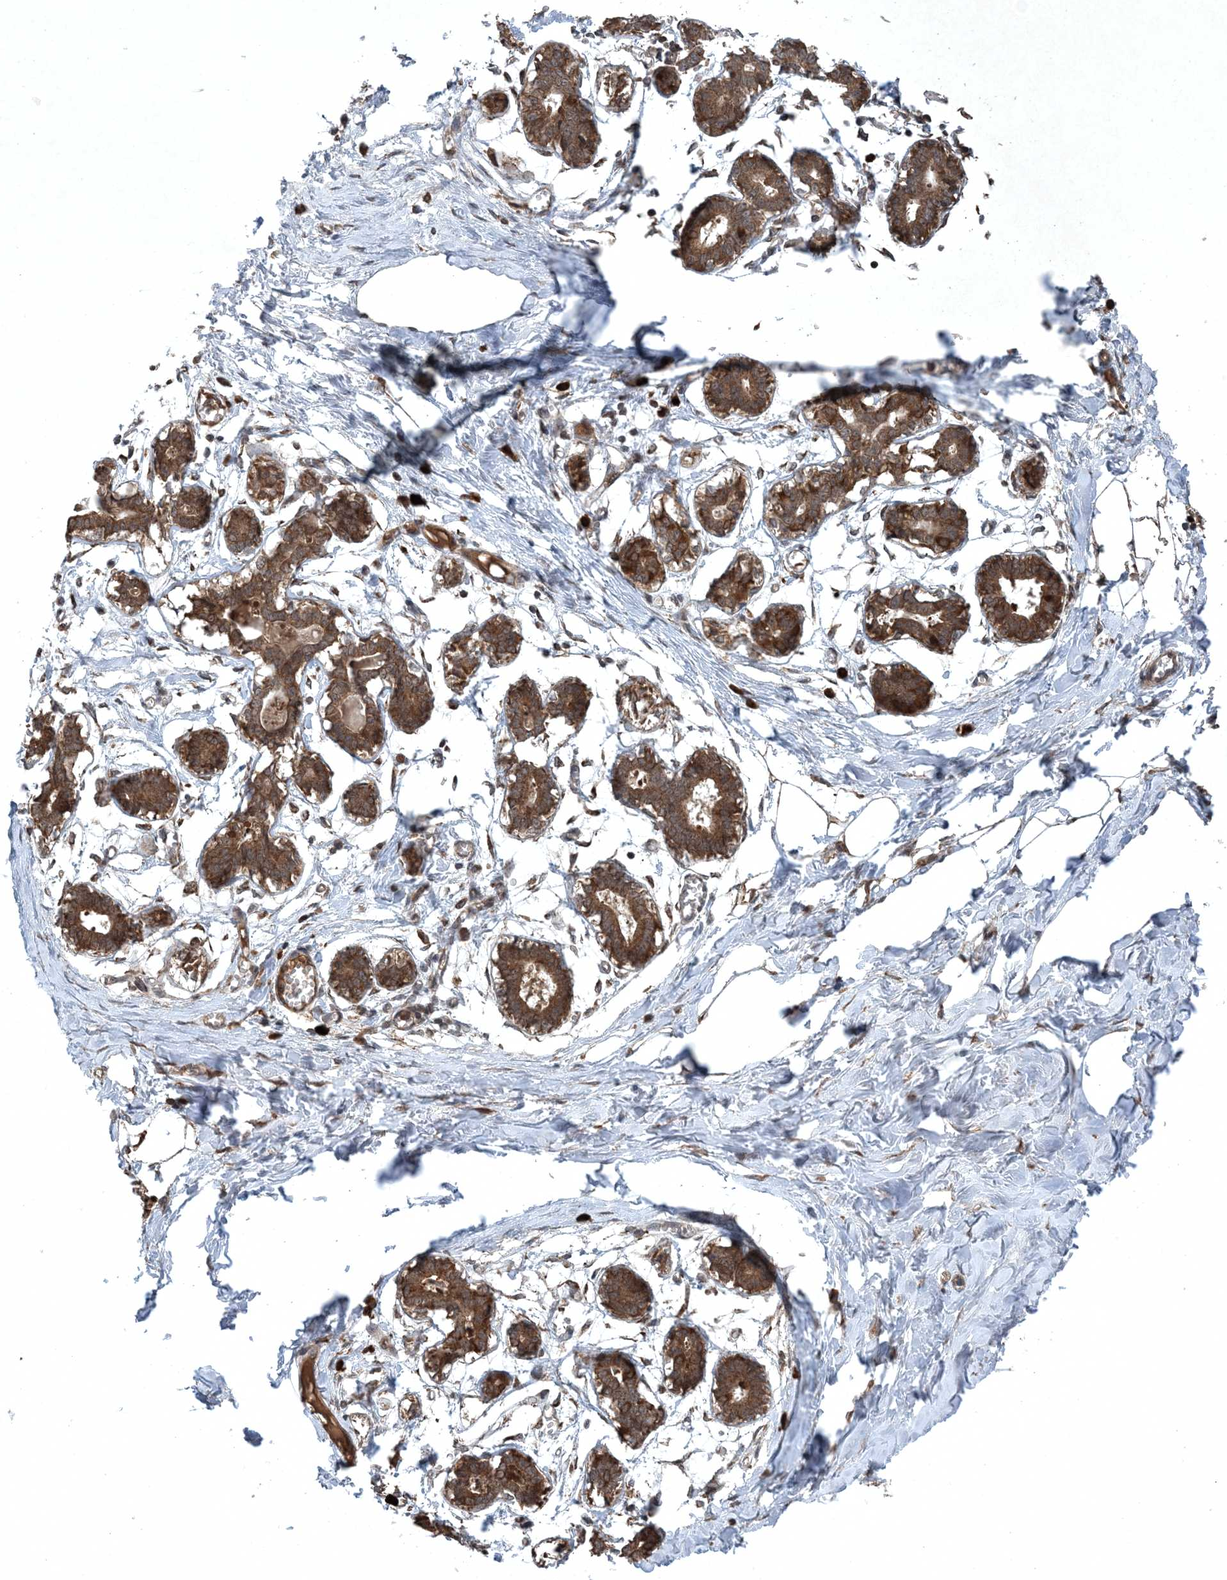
{"staining": {"intensity": "moderate", "quantity": ">75%", "location": "cytoplasmic/membranous"}, "tissue": "breast", "cell_type": "Adipocytes", "image_type": "normal", "snomed": [{"axis": "morphology", "description": "Normal tissue, NOS"}, {"axis": "topography", "description": "Breast"}], "caption": "Benign breast shows moderate cytoplasmic/membranous expression in approximately >75% of adipocytes.", "gene": "GNG5", "patient": {"sex": "female", "age": 27}}